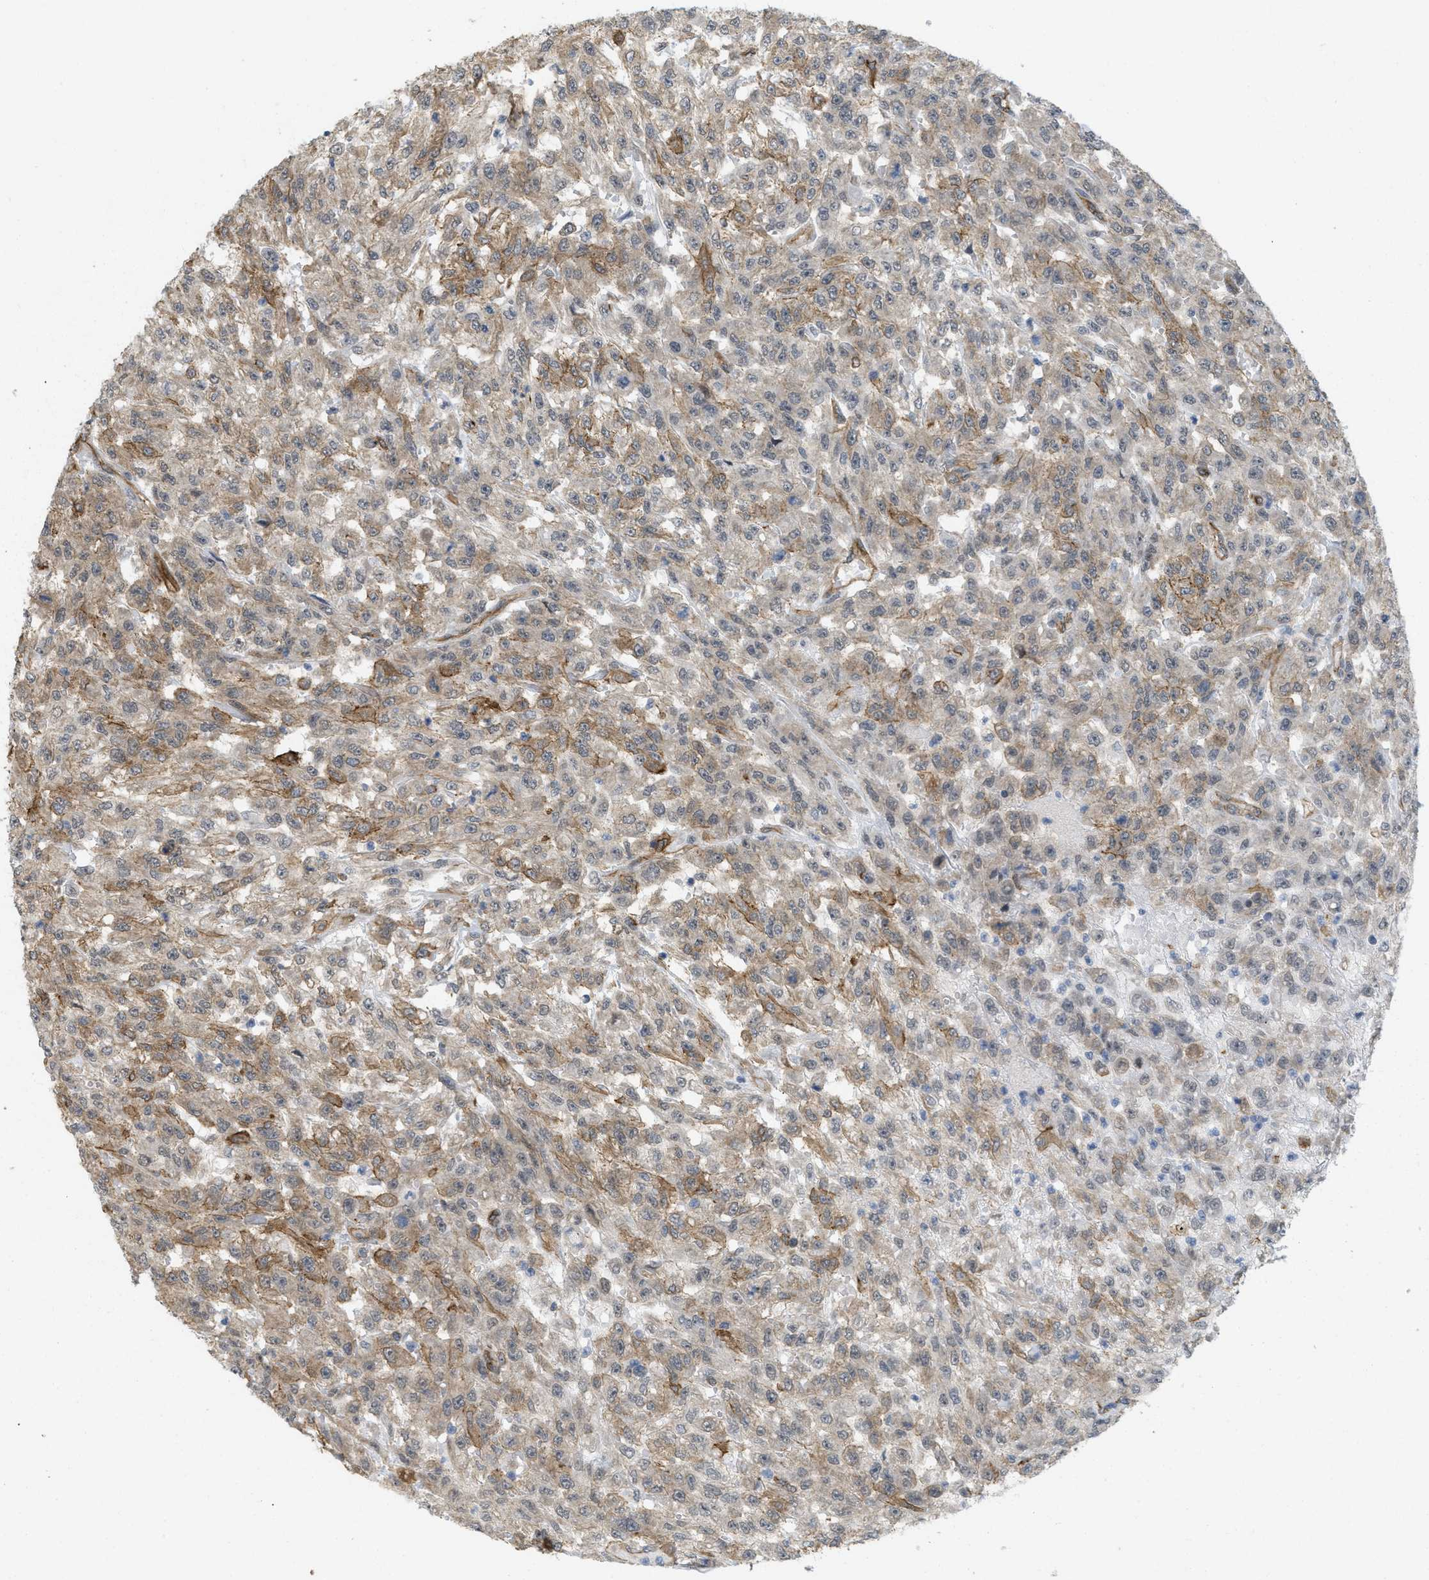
{"staining": {"intensity": "moderate", "quantity": "25%-75%", "location": "cytoplasmic/membranous"}, "tissue": "urothelial cancer", "cell_type": "Tumor cells", "image_type": "cancer", "snomed": [{"axis": "morphology", "description": "Urothelial carcinoma, High grade"}, {"axis": "topography", "description": "Urinary bladder"}], "caption": "The image exhibits immunohistochemical staining of urothelial cancer. There is moderate cytoplasmic/membranous expression is seen in approximately 25%-75% of tumor cells.", "gene": "PALMD", "patient": {"sex": "male", "age": 46}}